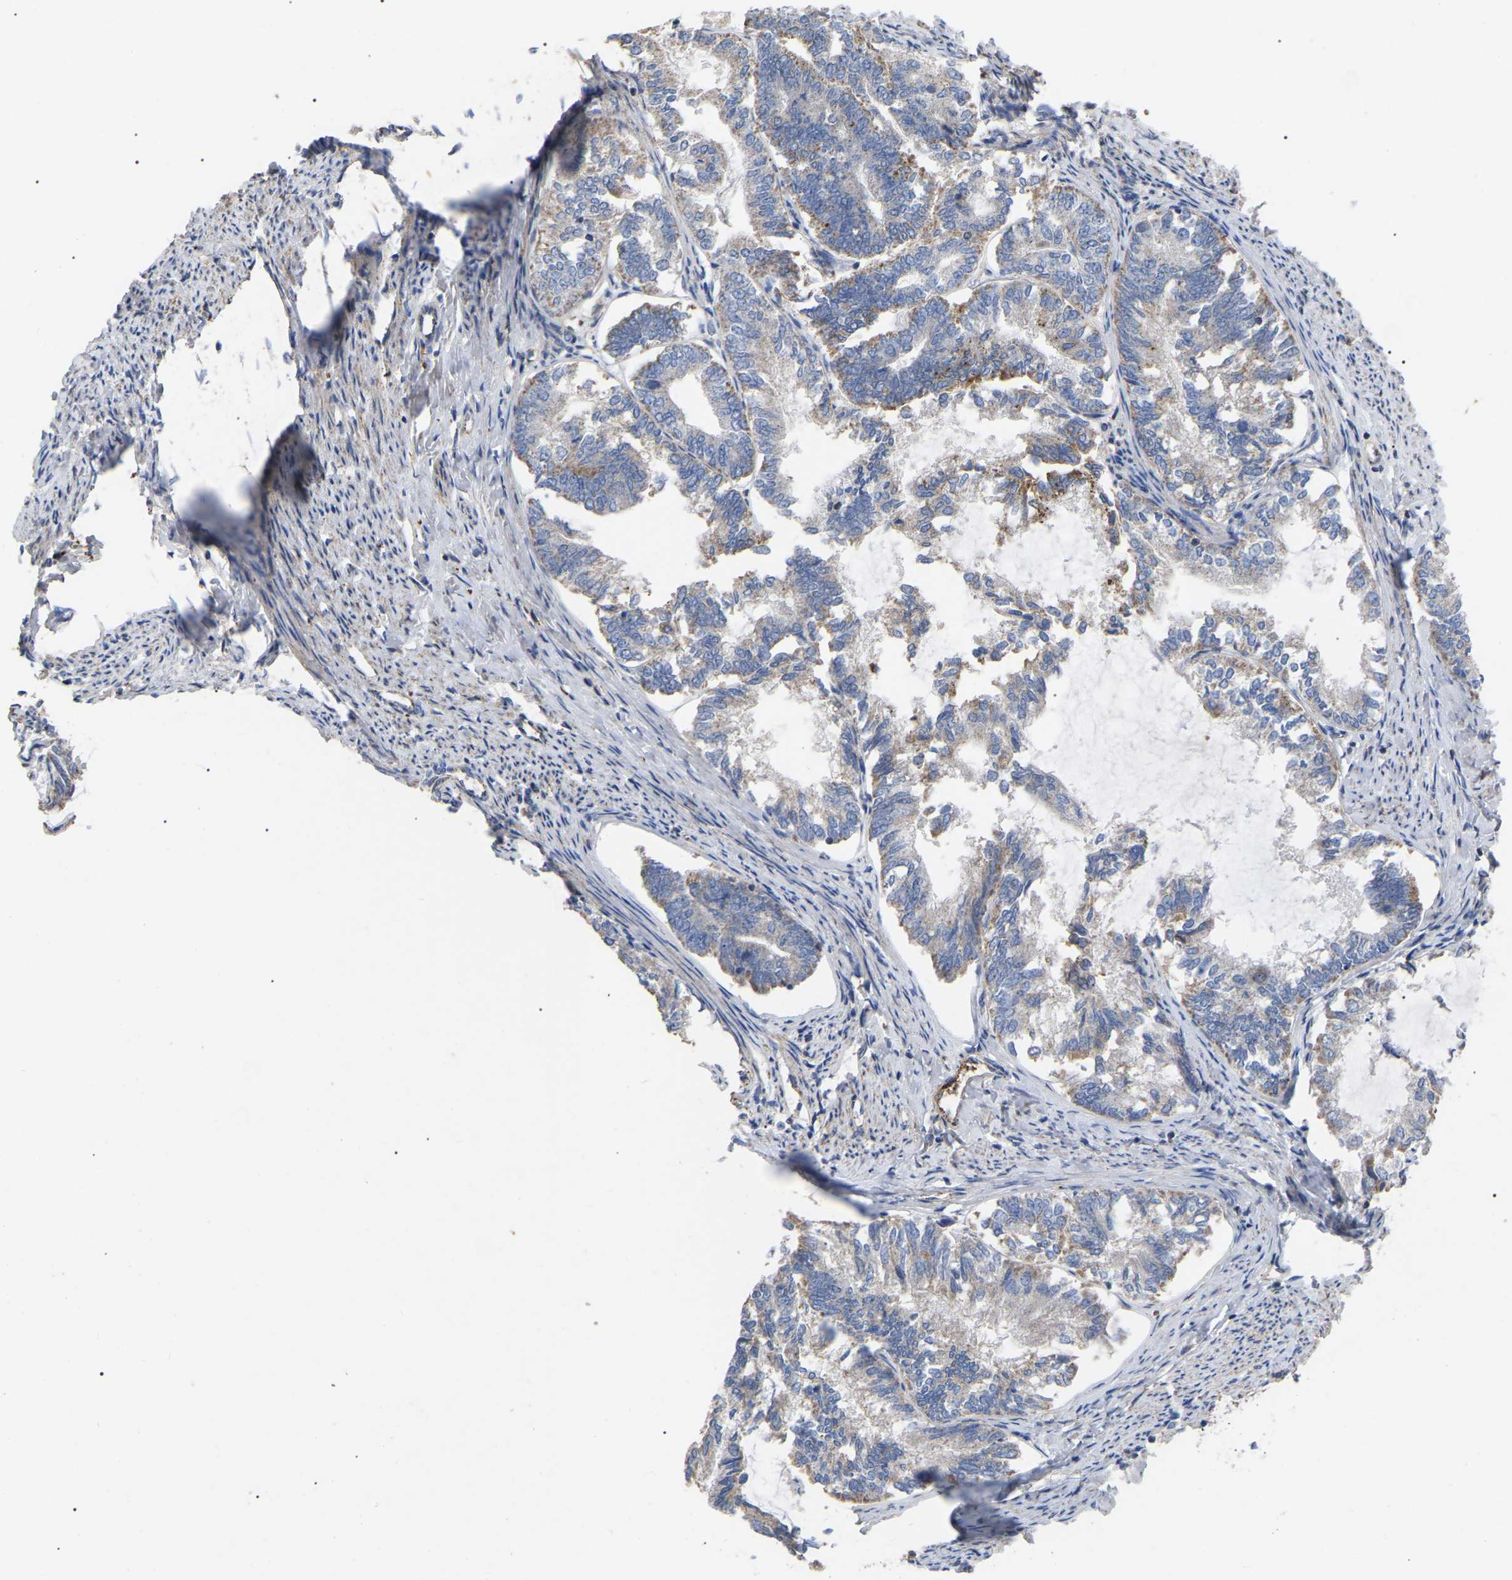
{"staining": {"intensity": "weak", "quantity": "25%-75%", "location": "cytoplasmic/membranous"}, "tissue": "endometrial cancer", "cell_type": "Tumor cells", "image_type": "cancer", "snomed": [{"axis": "morphology", "description": "Adenocarcinoma, NOS"}, {"axis": "topography", "description": "Endometrium"}], "caption": "Endometrial cancer tissue demonstrates weak cytoplasmic/membranous staining in approximately 25%-75% of tumor cells", "gene": "FAM171A2", "patient": {"sex": "female", "age": 86}}